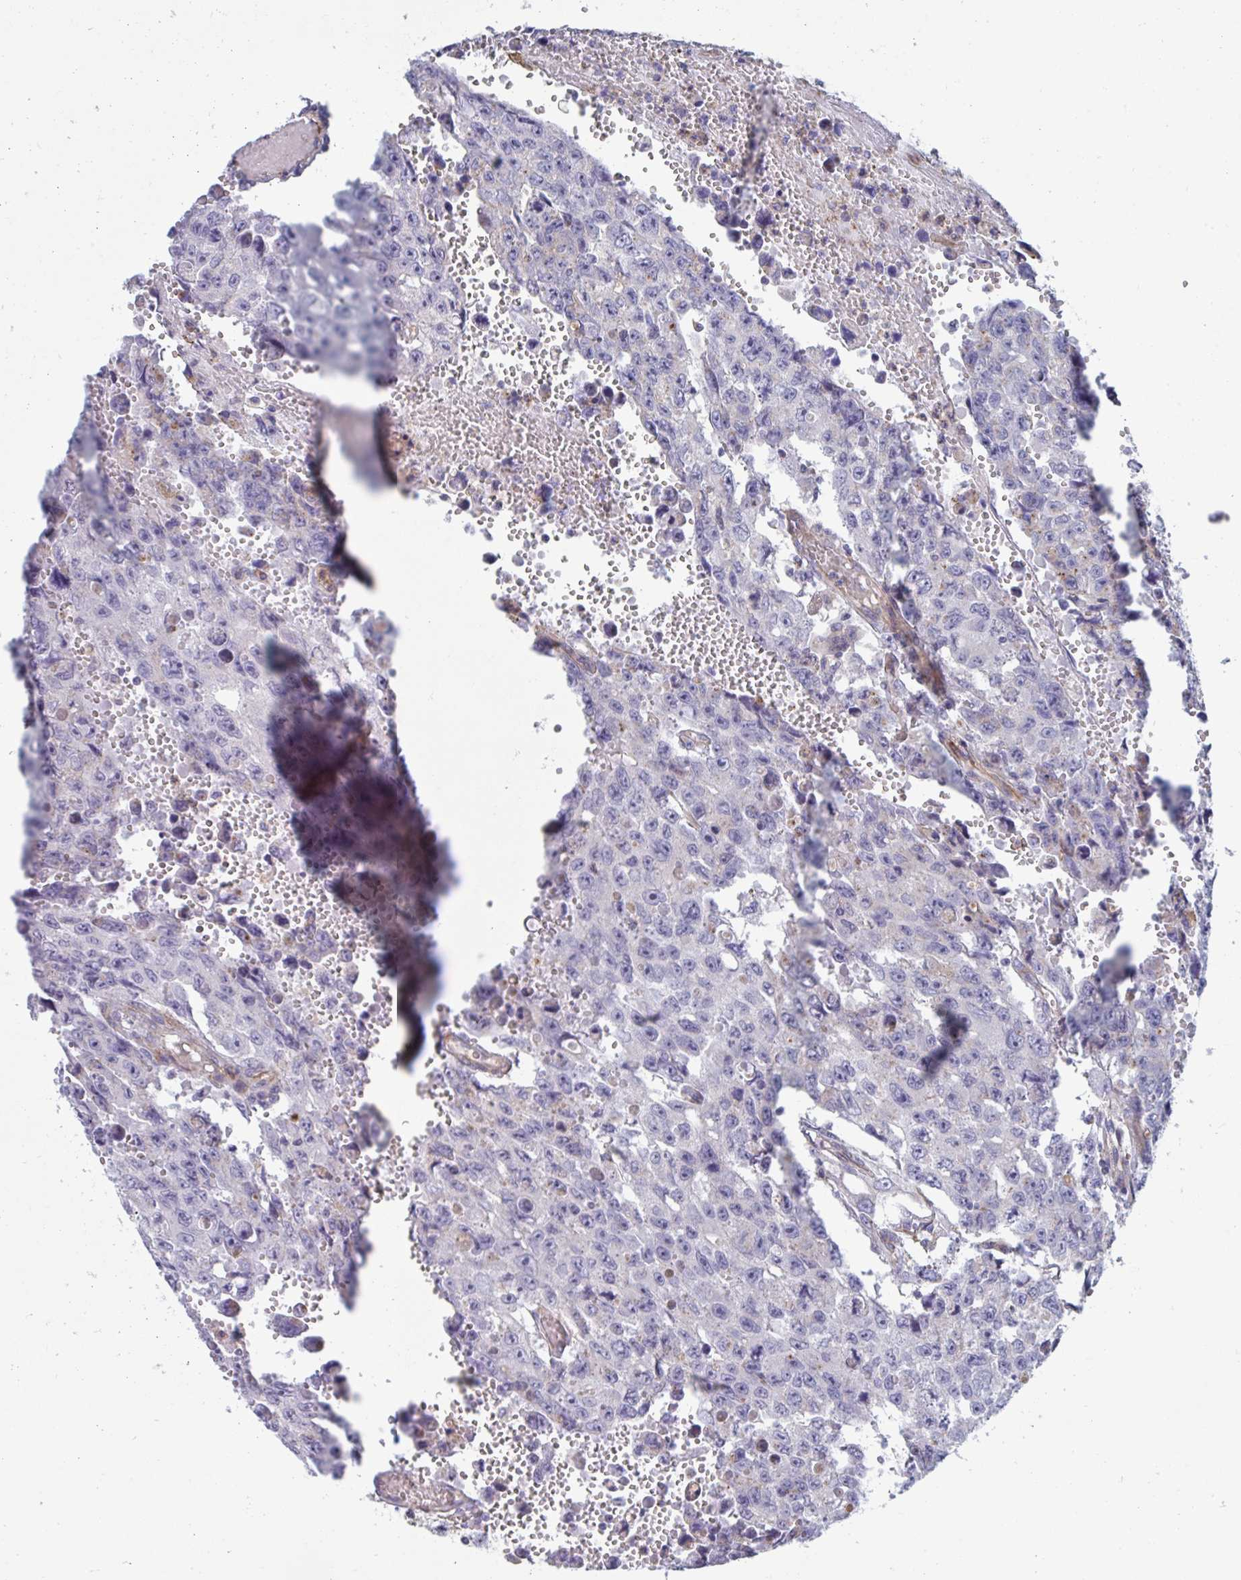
{"staining": {"intensity": "negative", "quantity": "none", "location": "none"}, "tissue": "testis cancer", "cell_type": "Tumor cells", "image_type": "cancer", "snomed": [{"axis": "morphology", "description": "Seminoma, NOS"}, {"axis": "topography", "description": "Testis"}], "caption": "High magnification brightfield microscopy of seminoma (testis) stained with DAB (brown) and counterstained with hematoxylin (blue): tumor cells show no significant staining.", "gene": "SLC9A6", "patient": {"sex": "male", "age": 26}}